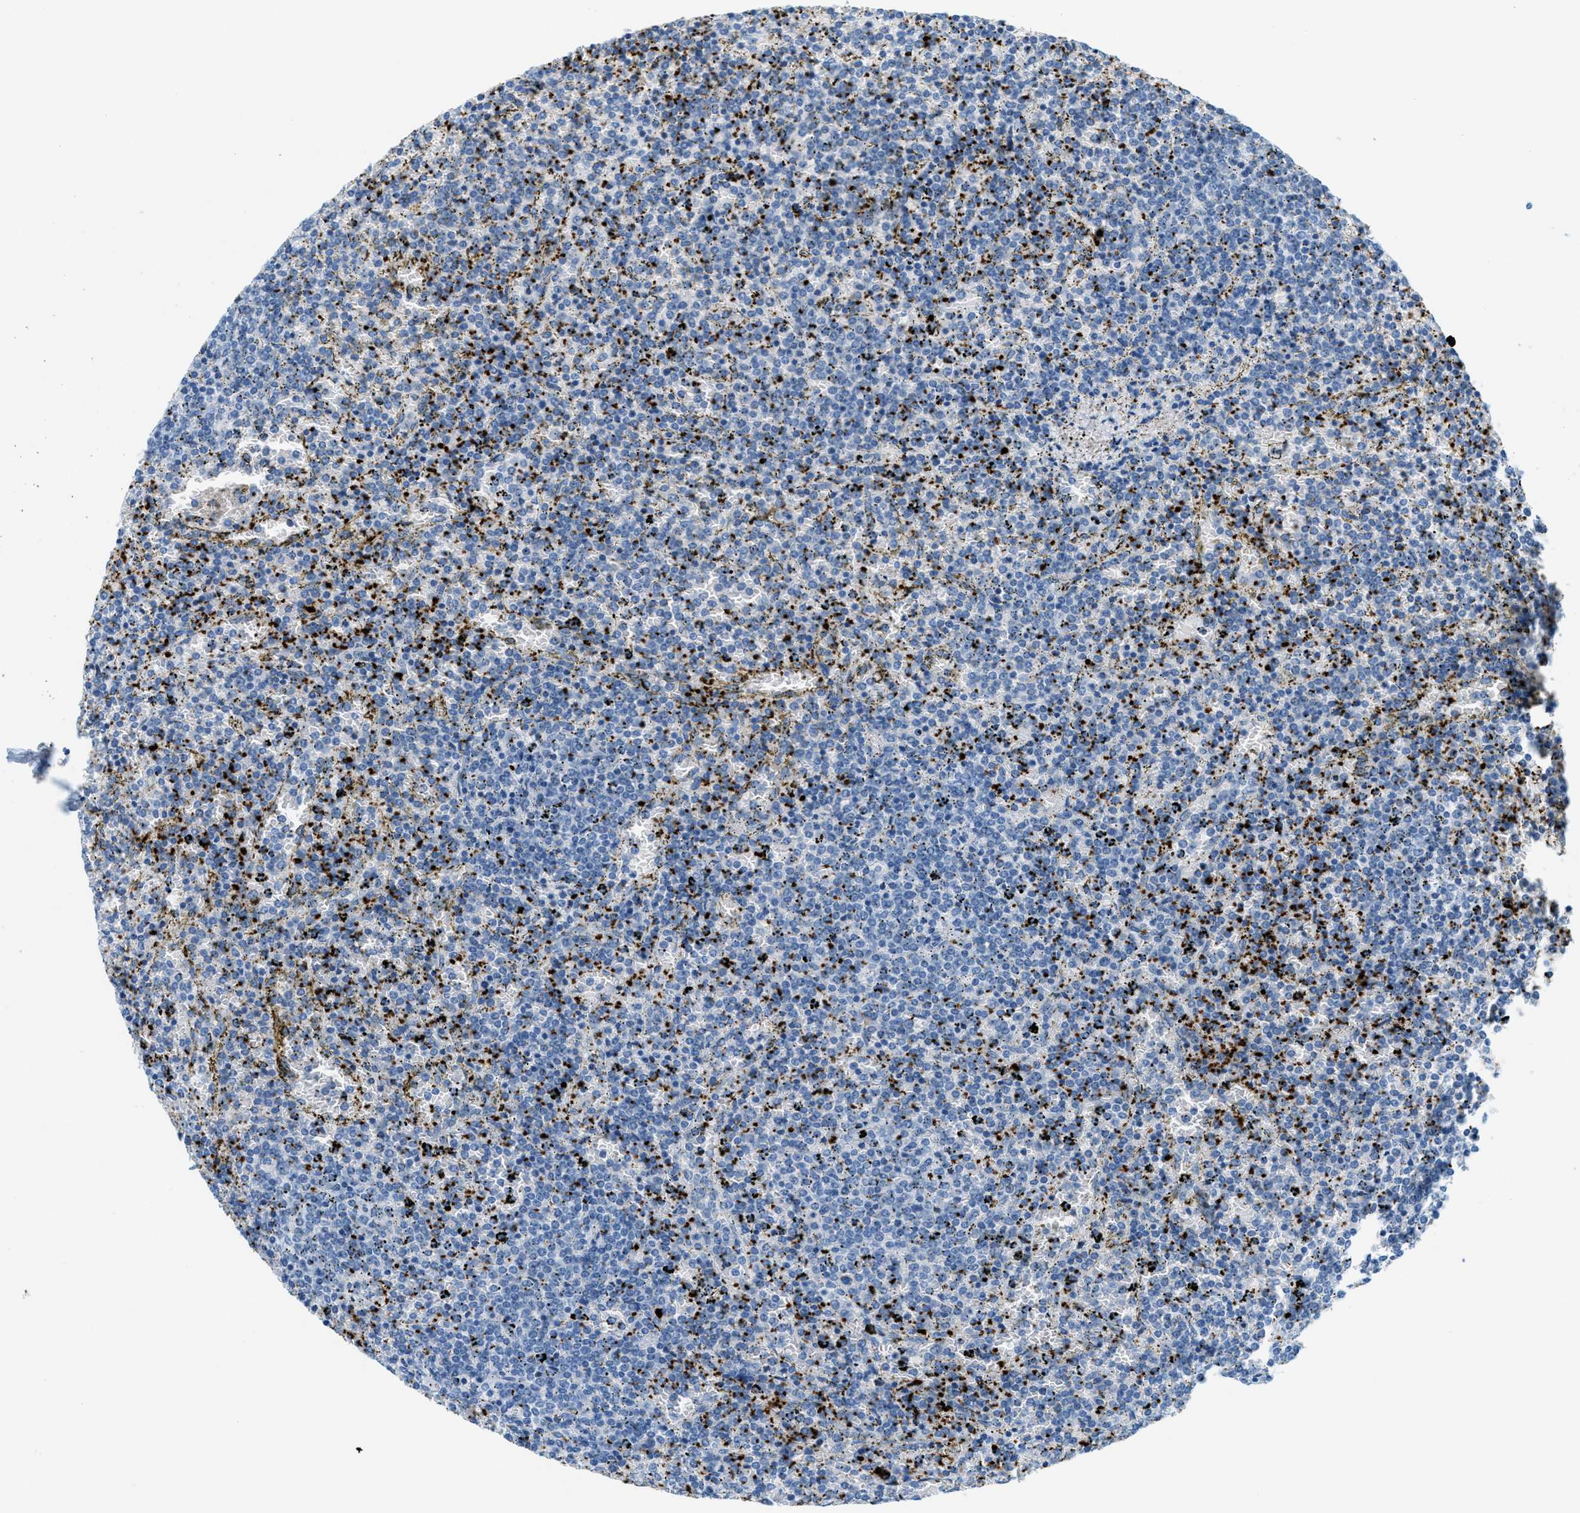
{"staining": {"intensity": "negative", "quantity": "none", "location": "none"}, "tissue": "lymphoma", "cell_type": "Tumor cells", "image_type": "cancer", "snomed": [{"axis": "morphology", "description": "Malignant lymphoma, non-Hodgkin's type, Low grade"}, {"axis": "topography", "description": "Spleen"}], "caption": "There is no significant staining in tumor cells of lymphoma.", "gene": "PPBP", "patient": {"sex": "female", "age": 77}}